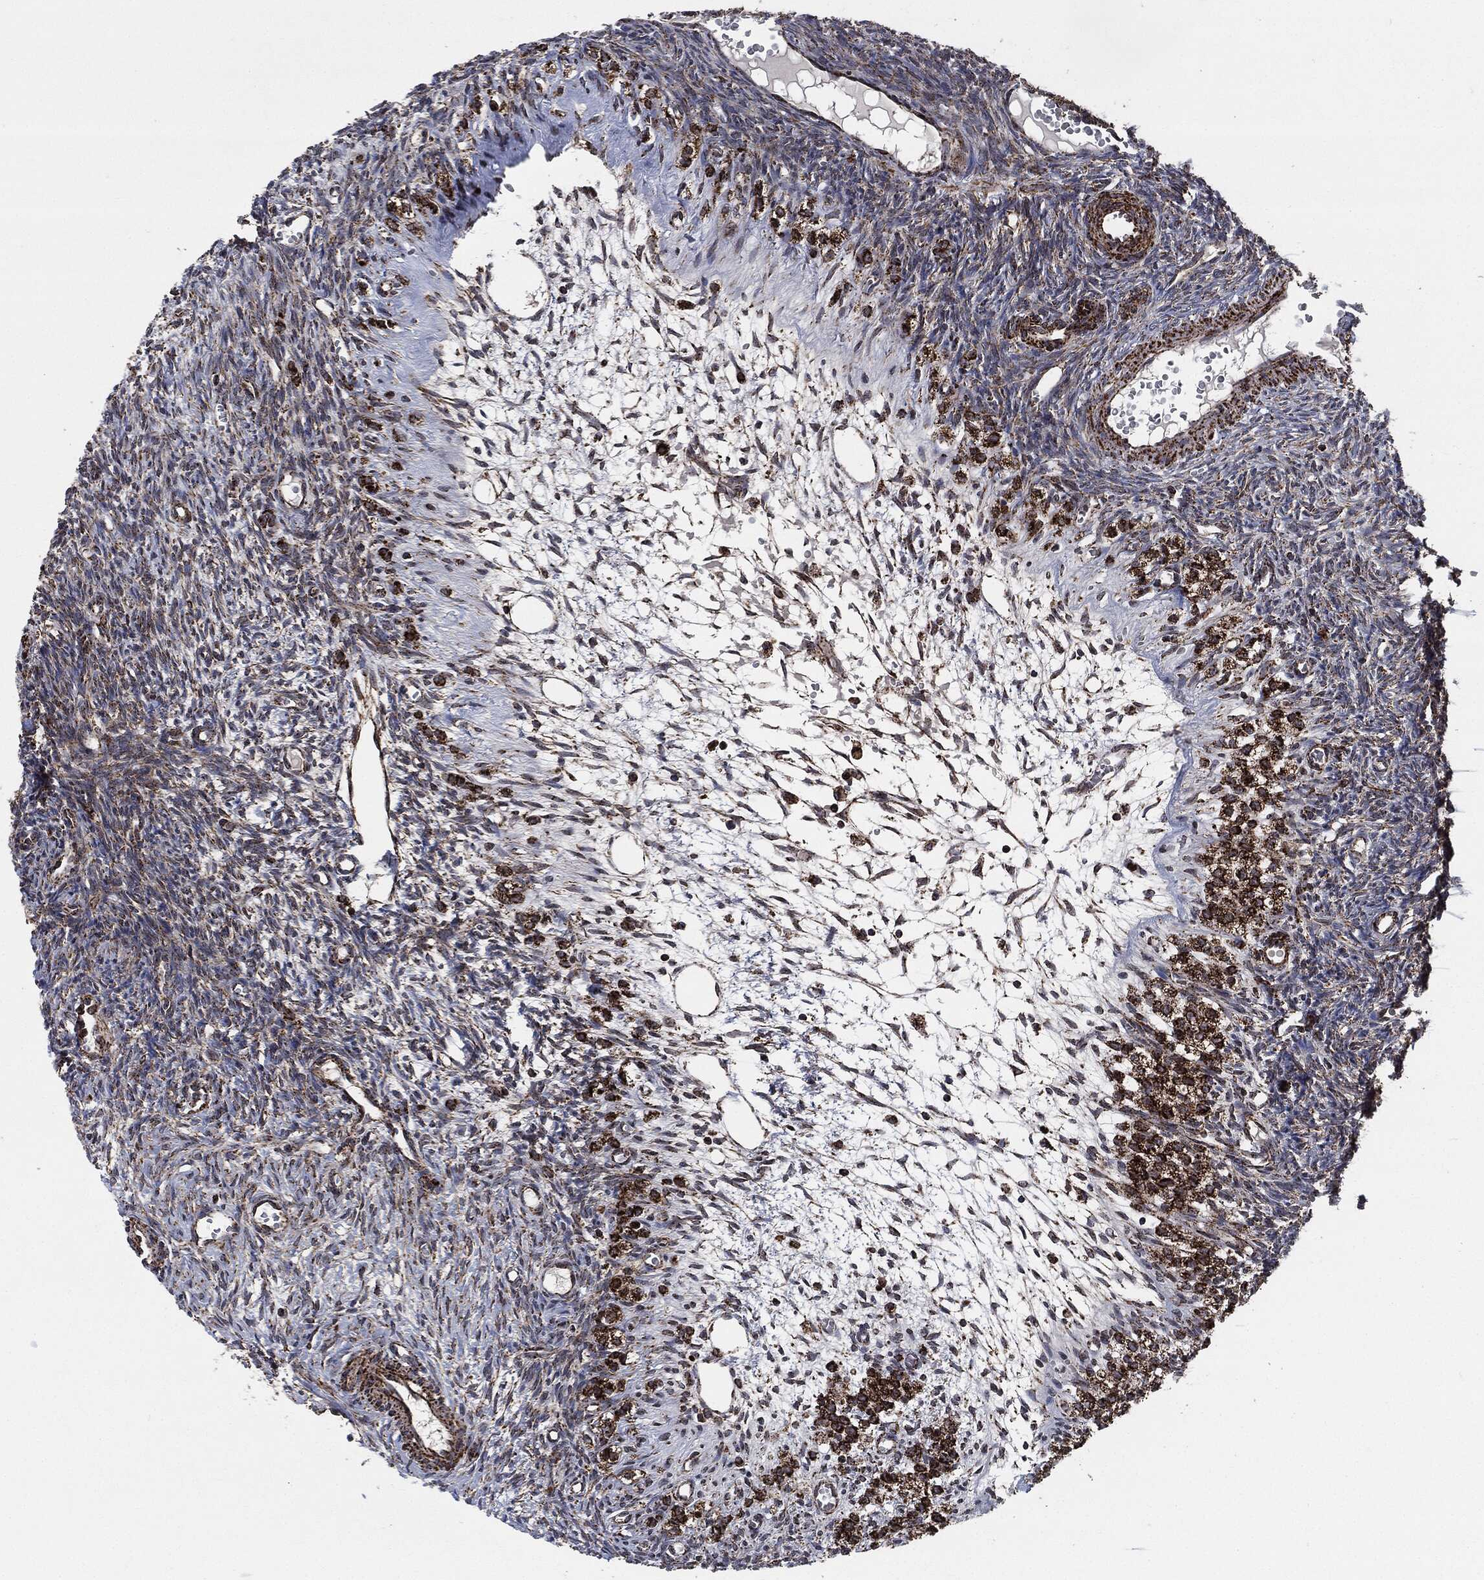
{"staining": {"intensity": "strong", "quantity": ">75%", "location": "cytoplasmic/membranous"}, "tissue": "ovary", "cell_type": "Follicle cells", "image_type": "normal", "snomed": [{"axis": "morphology", "description": "Normal tissue, NOS"}, {"axis": "topography", "description": "Ovary"}], "caption": "Immunohistochemistry (IHC) micrograph of unremarkable ovary stained for a protein (brown), which shows high levels of strong cytoplasmic/membranous expression in approximately >75% of follicle cells.", "gene": "FH", "patient": {"sex": "female", "age": 27}}